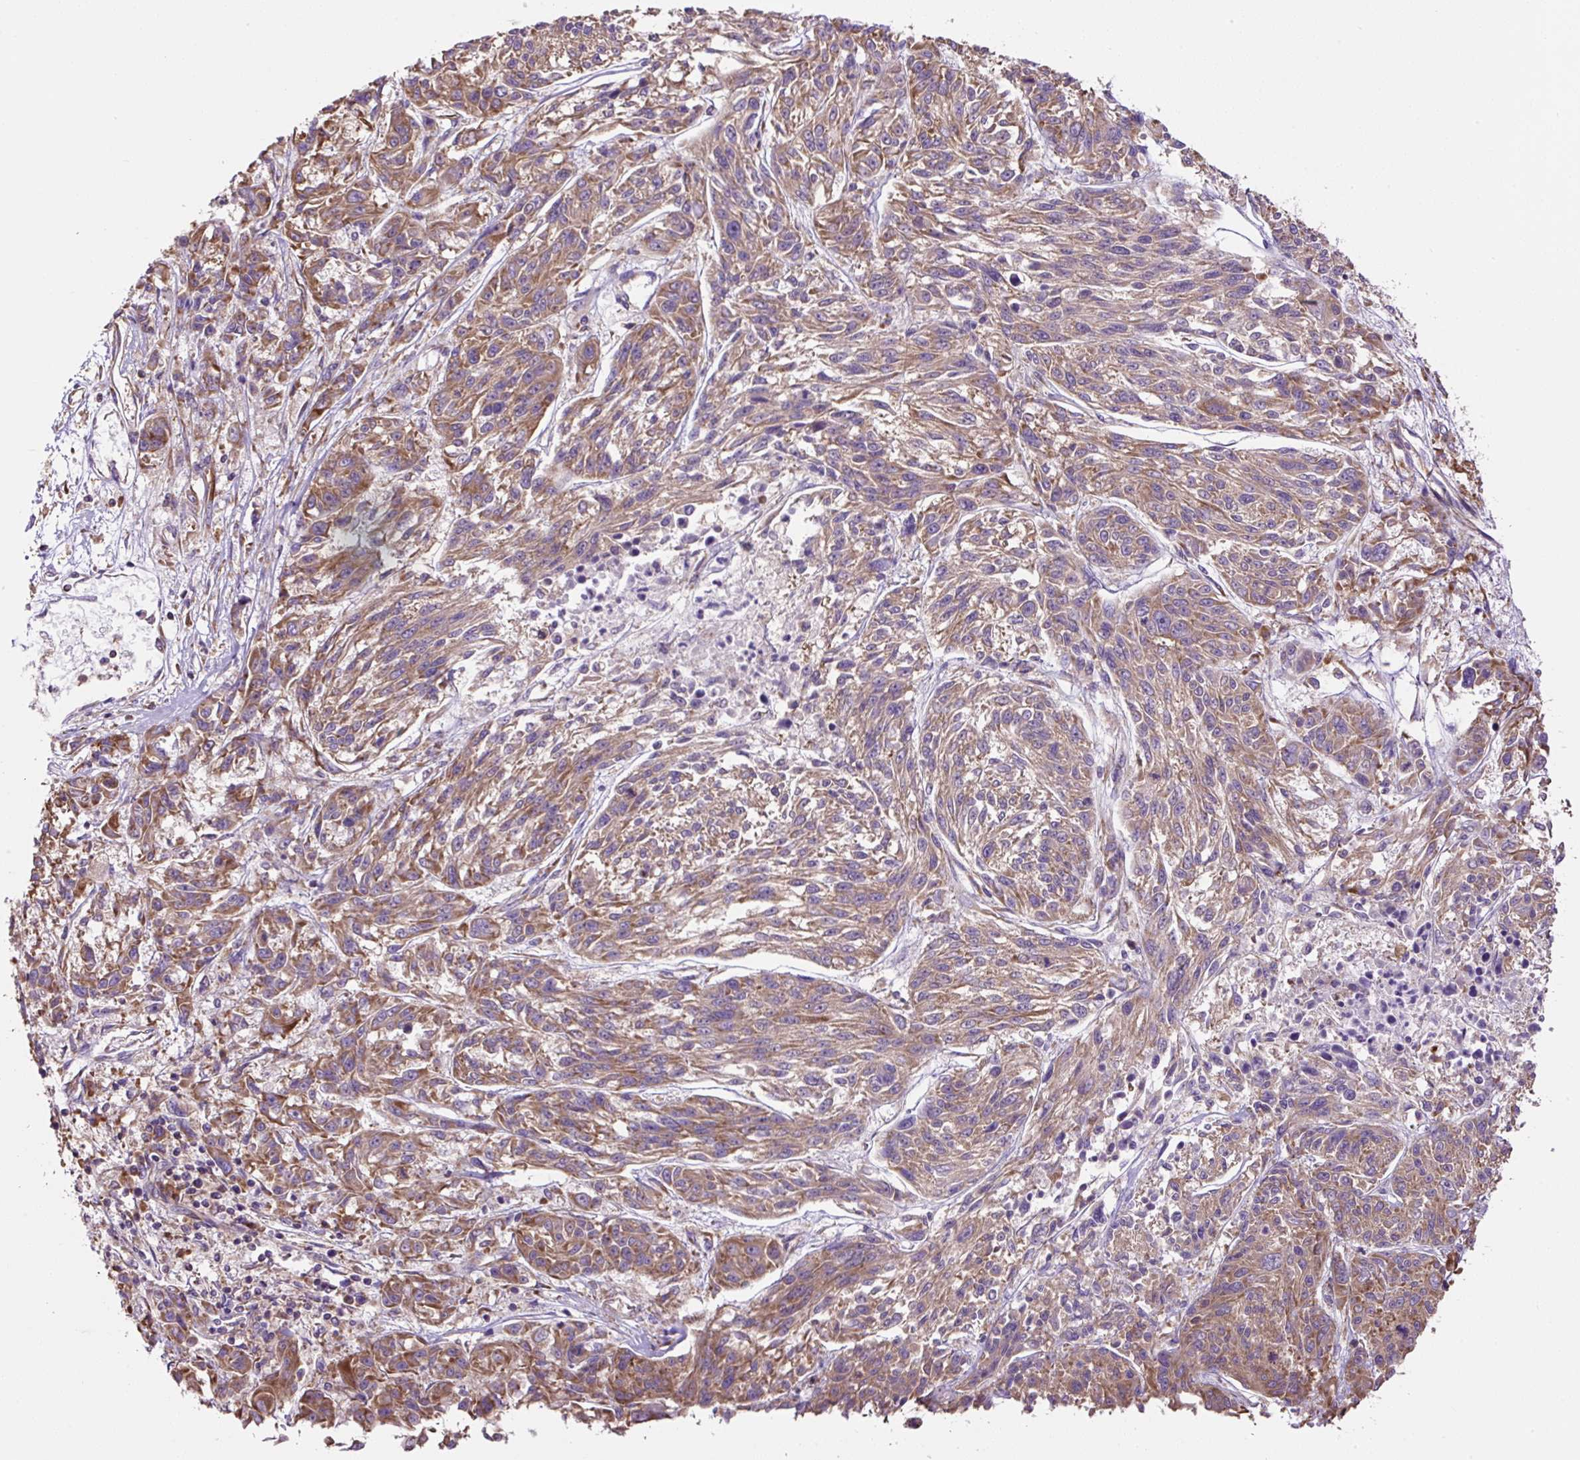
{"staining": {"intensity": "moderate", "quantity": ">75%", "location": "cytoplasmic/membranous"}, "tissue": "melanoma", "cell_type": "Tumor cells", "image_type": "cancer", "snomed": [{"axis": "morphology", "description": "Malignant melanoma, NOS"}, {"axis": "topography", "description": "Skin"}], "caption": "This micrograph exhibits melanoma stained with immunohistochemistry to label a protein in brown. The cytoplasmic/membranous of tumor cells show moderate positivity for the protein. Nuclei are counter-stained blue.", "gene": "RPS23", "patient": {"sex": "male", "age": 53}}